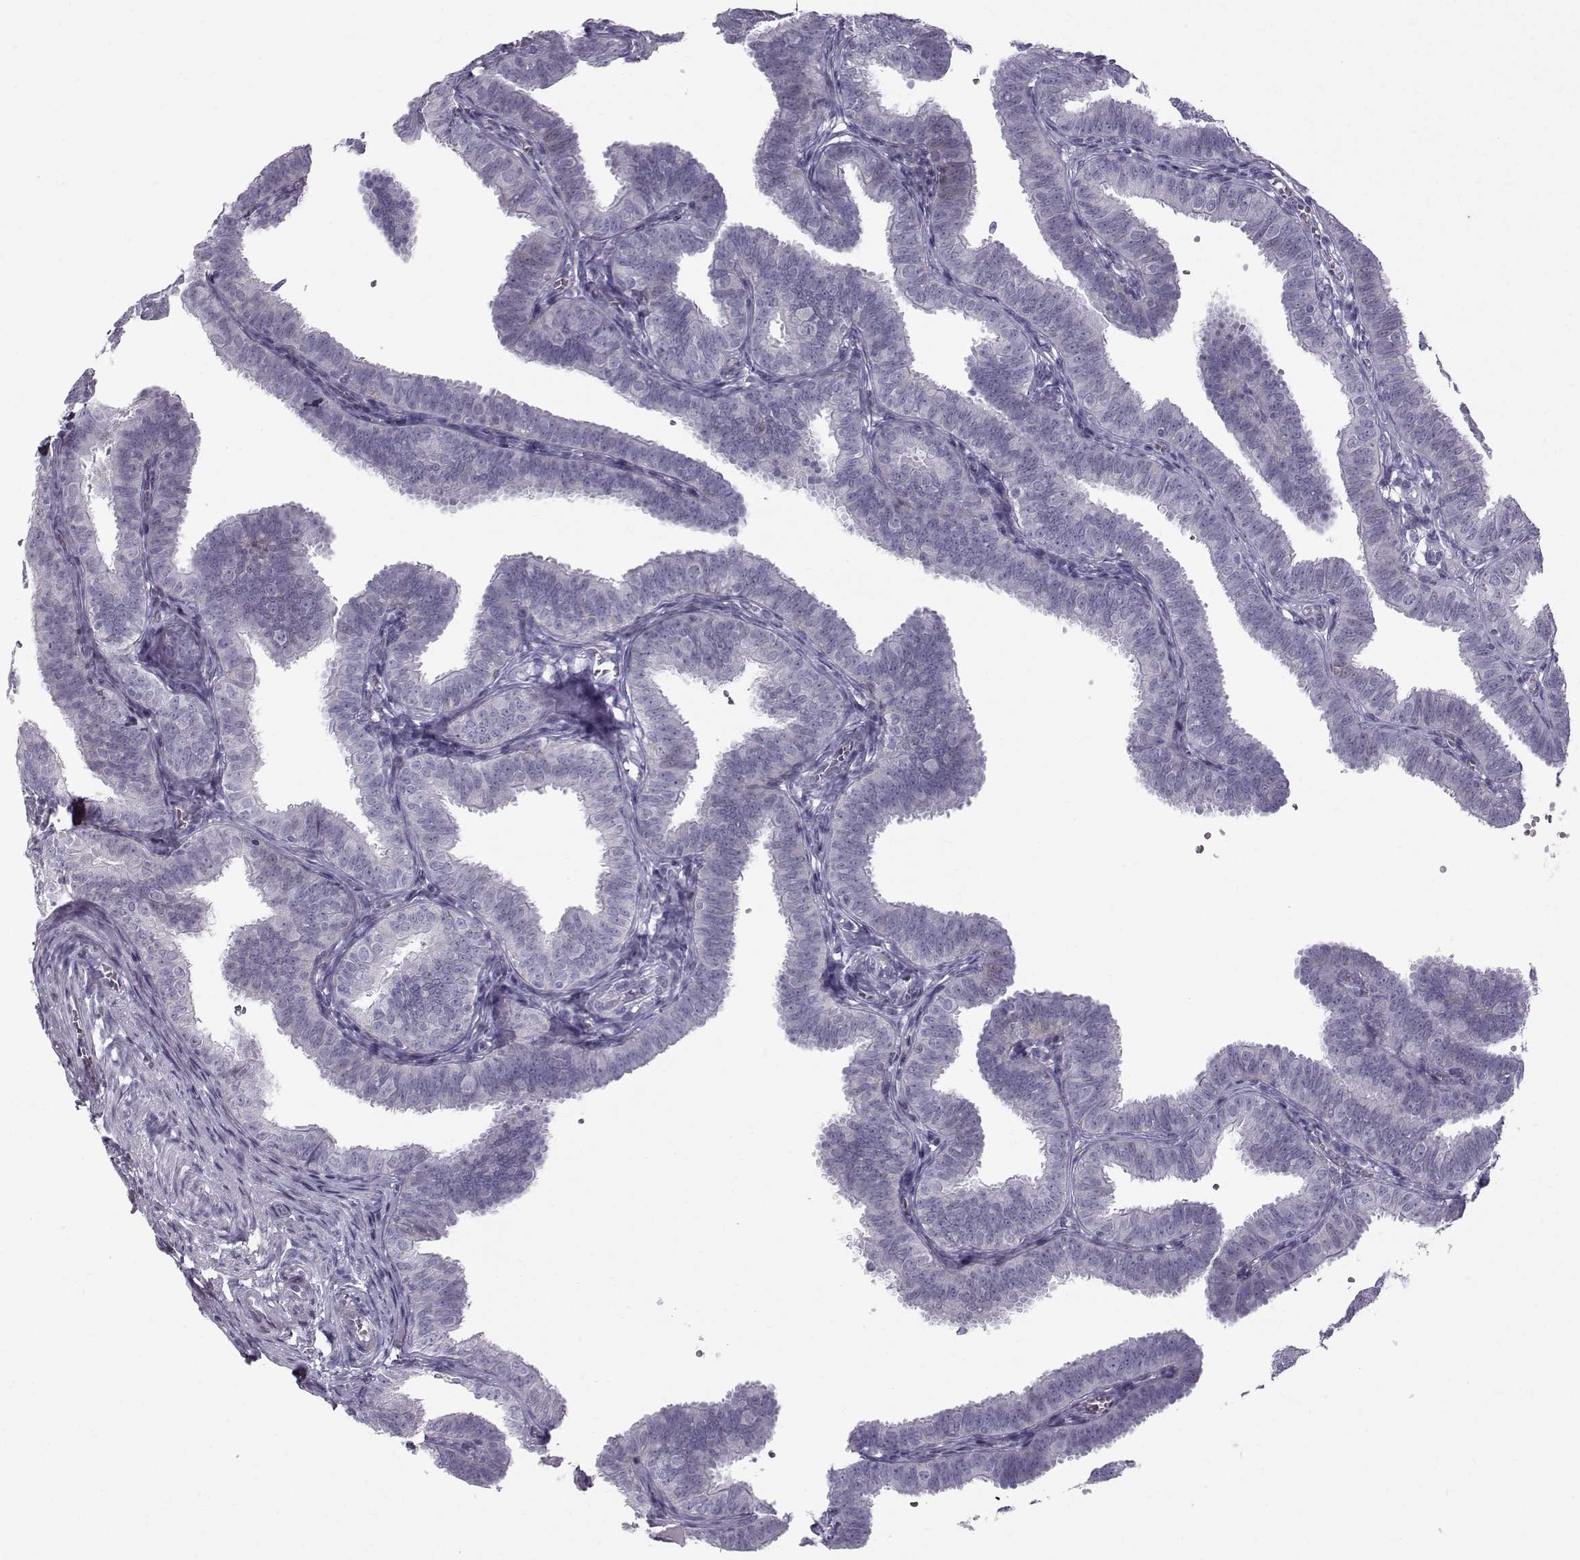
{"staining": {"intensity": "negative", "quantity": "none", "location": "none"}, "tissue": "fallopian tube", "cell_type": "Glandular cells", "image_type": "normal", "snomed": [{"axis": "morphology", "description": "Normal tissue, NOS"}, {"axis": "topography", "description": "Fallopian tube"}], "caption": "Photomicrograph shows no significant protein positivity in glandular cells of benign fallopian tube. (Stains: DAB (3,3'-diaminobenzidine) immunohistochemistry (IHC) with hematoxylin counter stain, Microscopy: brightfield microscopy at high magnification).", "gene": "DMRT3", "patient": {"sex": "female", "age": 25}}